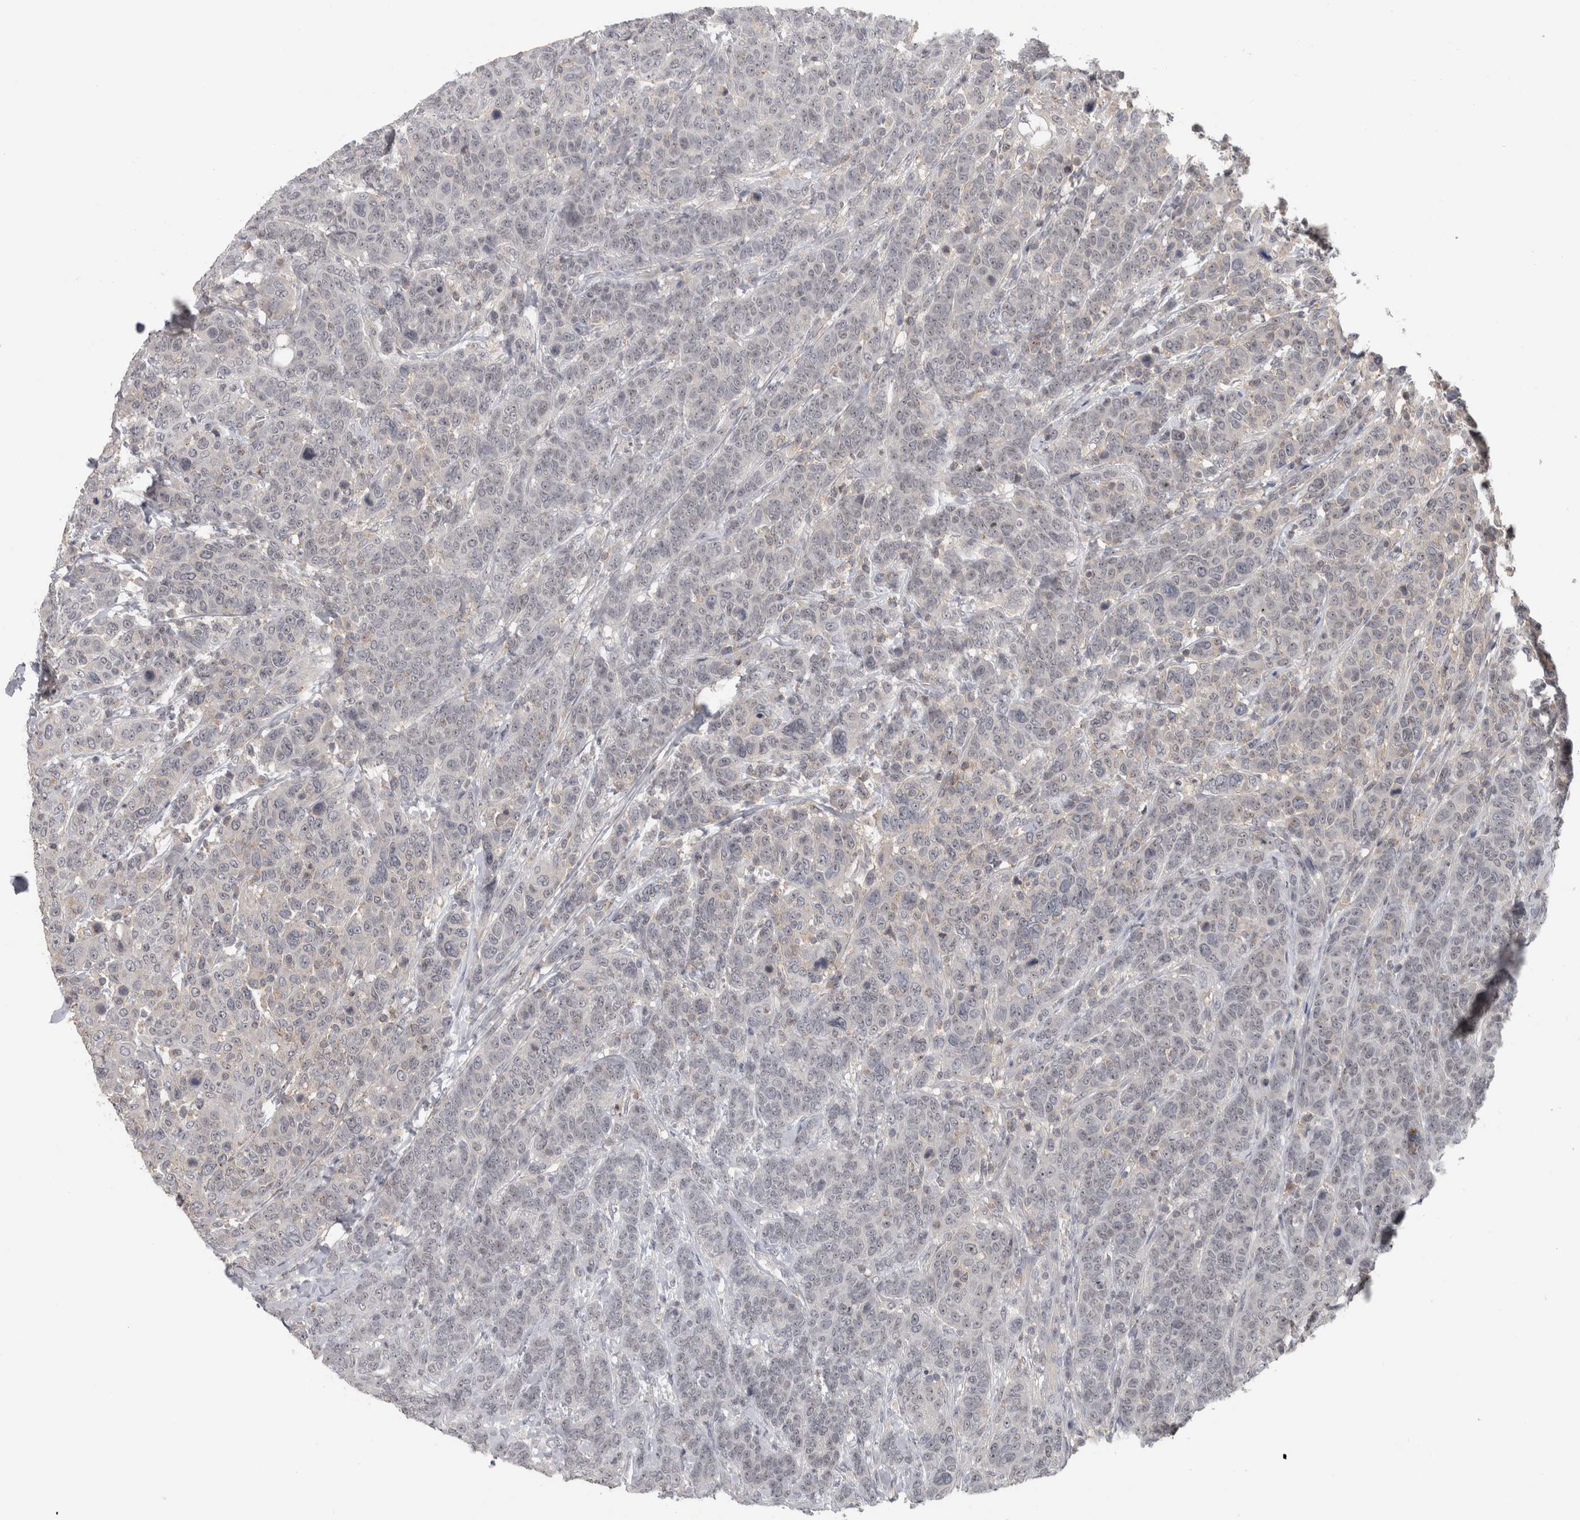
{"staining": {"intensity": "negative", "quantity": "none", "location": "none"}, "tissue": "breast cancer", "cell_type": "Tumor cells", "image_type": "cancer", "snomed": [{"axis": "morphology", "description": "Duct carcinoma"}, {"axis": "topography", "description": "Breast"}], "caption": "Invasive ductal carcinoma (breast) was stained to show a protein in brown. There is no significant expression in tumor cells.", "gene": "RBM28", "patient": {"sex": "female", "age": 37}}